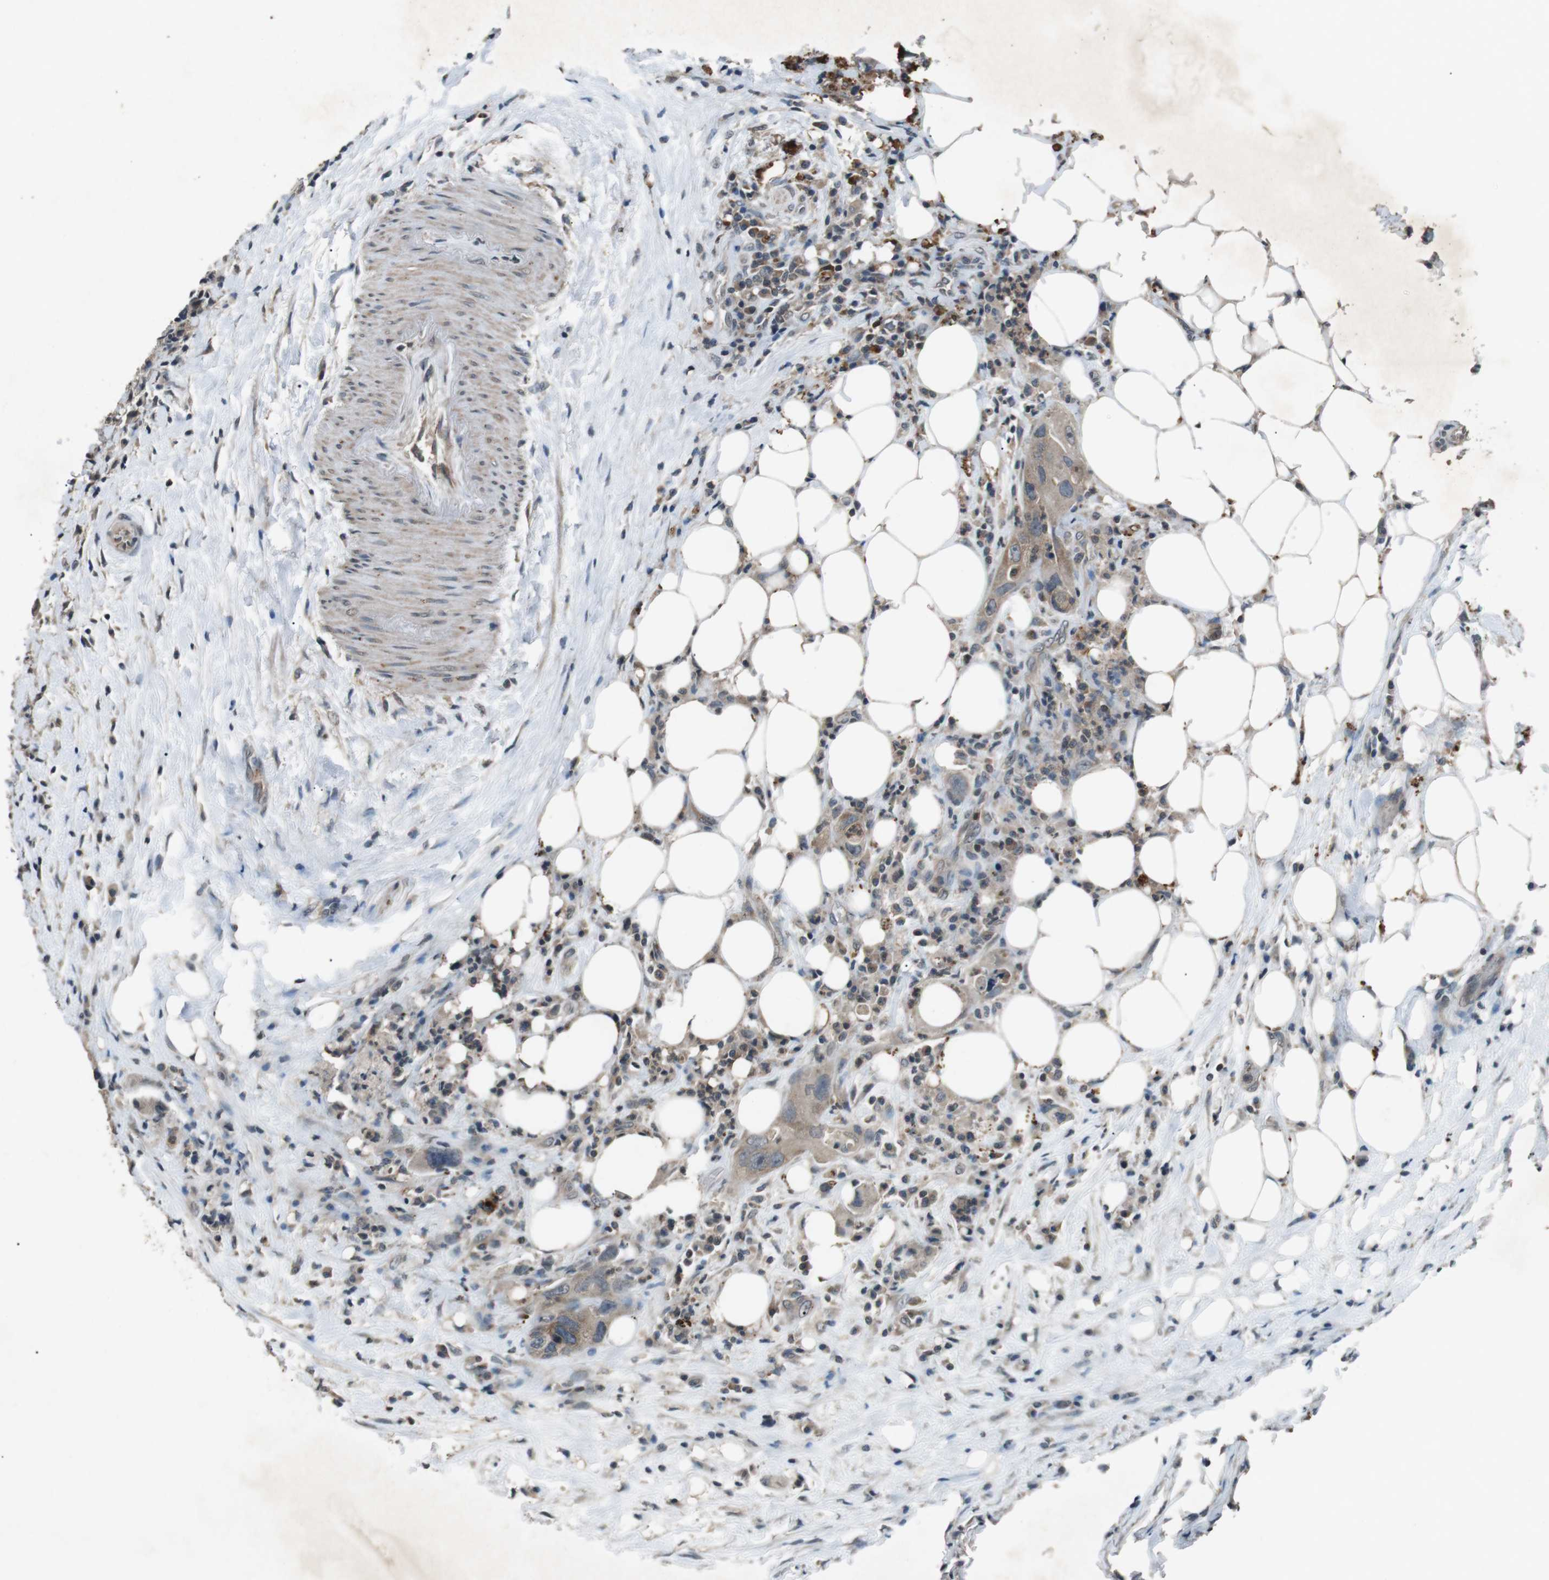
{"staining": {"intensity": "weak", "quantity": "<25%", "location": "cytoplasmic/membranous"}, "tissue": "colorectal cancer", "cell_type": "Tumor cells", "image_type": "cancer", "snomed": [{"axis": "morphology", "description": "Adenocarcinoma, NOS"}, {"axis": "topography", "description": "Colon"}], "caption": "Immunohistochemical staining of colorectal cancer demonstrates no significant expression in tumor cells. The staining was performed using DAB to visualize the protein expression in brown, while the nuclei were stained in blue with hematoxylin (Magnification: 20x).", "gene": "NEK7", "patient": {"sex": "male", "age": 71}}